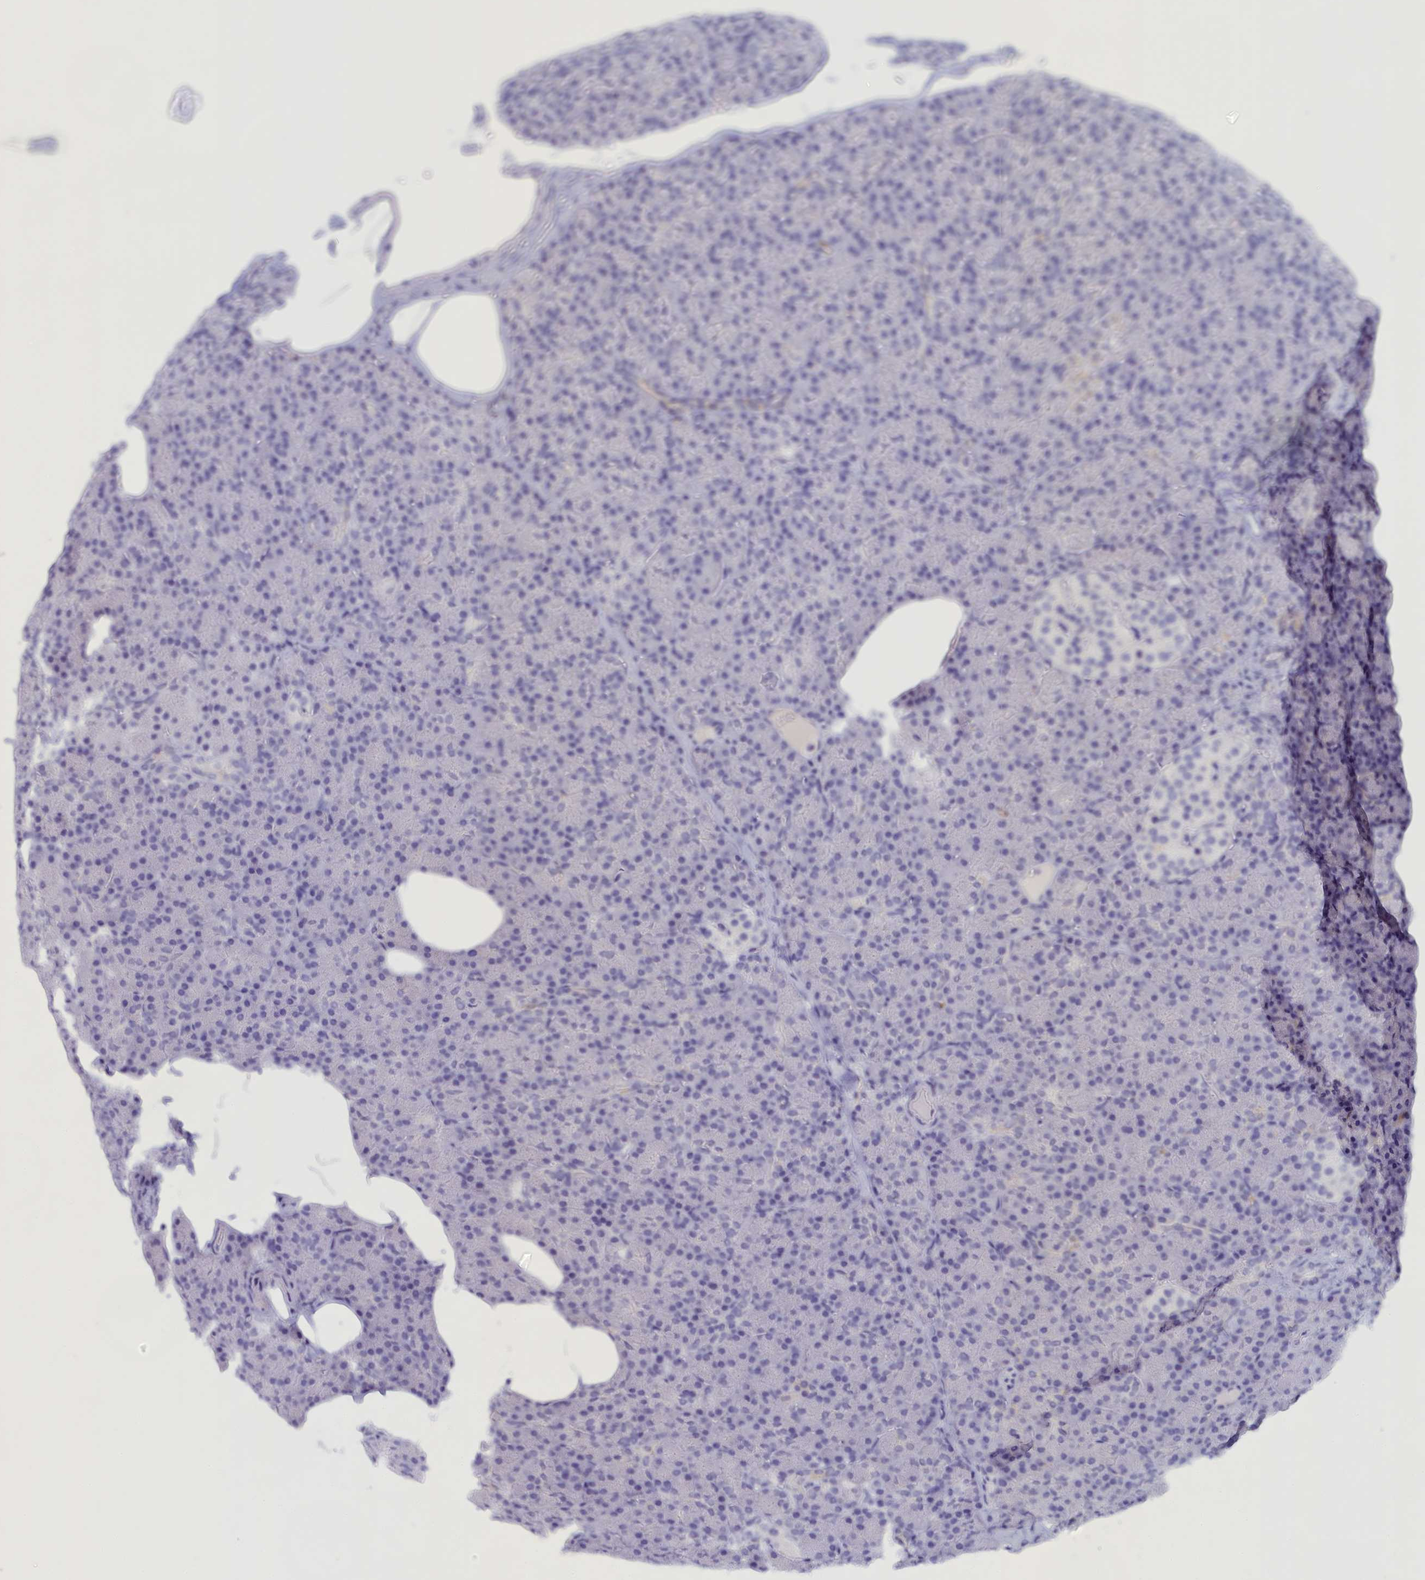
{"staining": {"intensity": "negative", "quantity": "none", "location": "none"}, "tissue": "pancreas", "cell_type": "Exocrine glandular cells", "image_type": "normal", "snomed": [{"axis": "morphology", "description": "Normal tissue, NOS"}, {"axis": "topography", "description": "Pancreas"}], "caption": "Human pancreas stained for a protein using immunohistochemistry reveals no positivity in exocrine glandular cells.", "gene": "ANKRD2", "patient": {"sex": "female", "age": 43}}